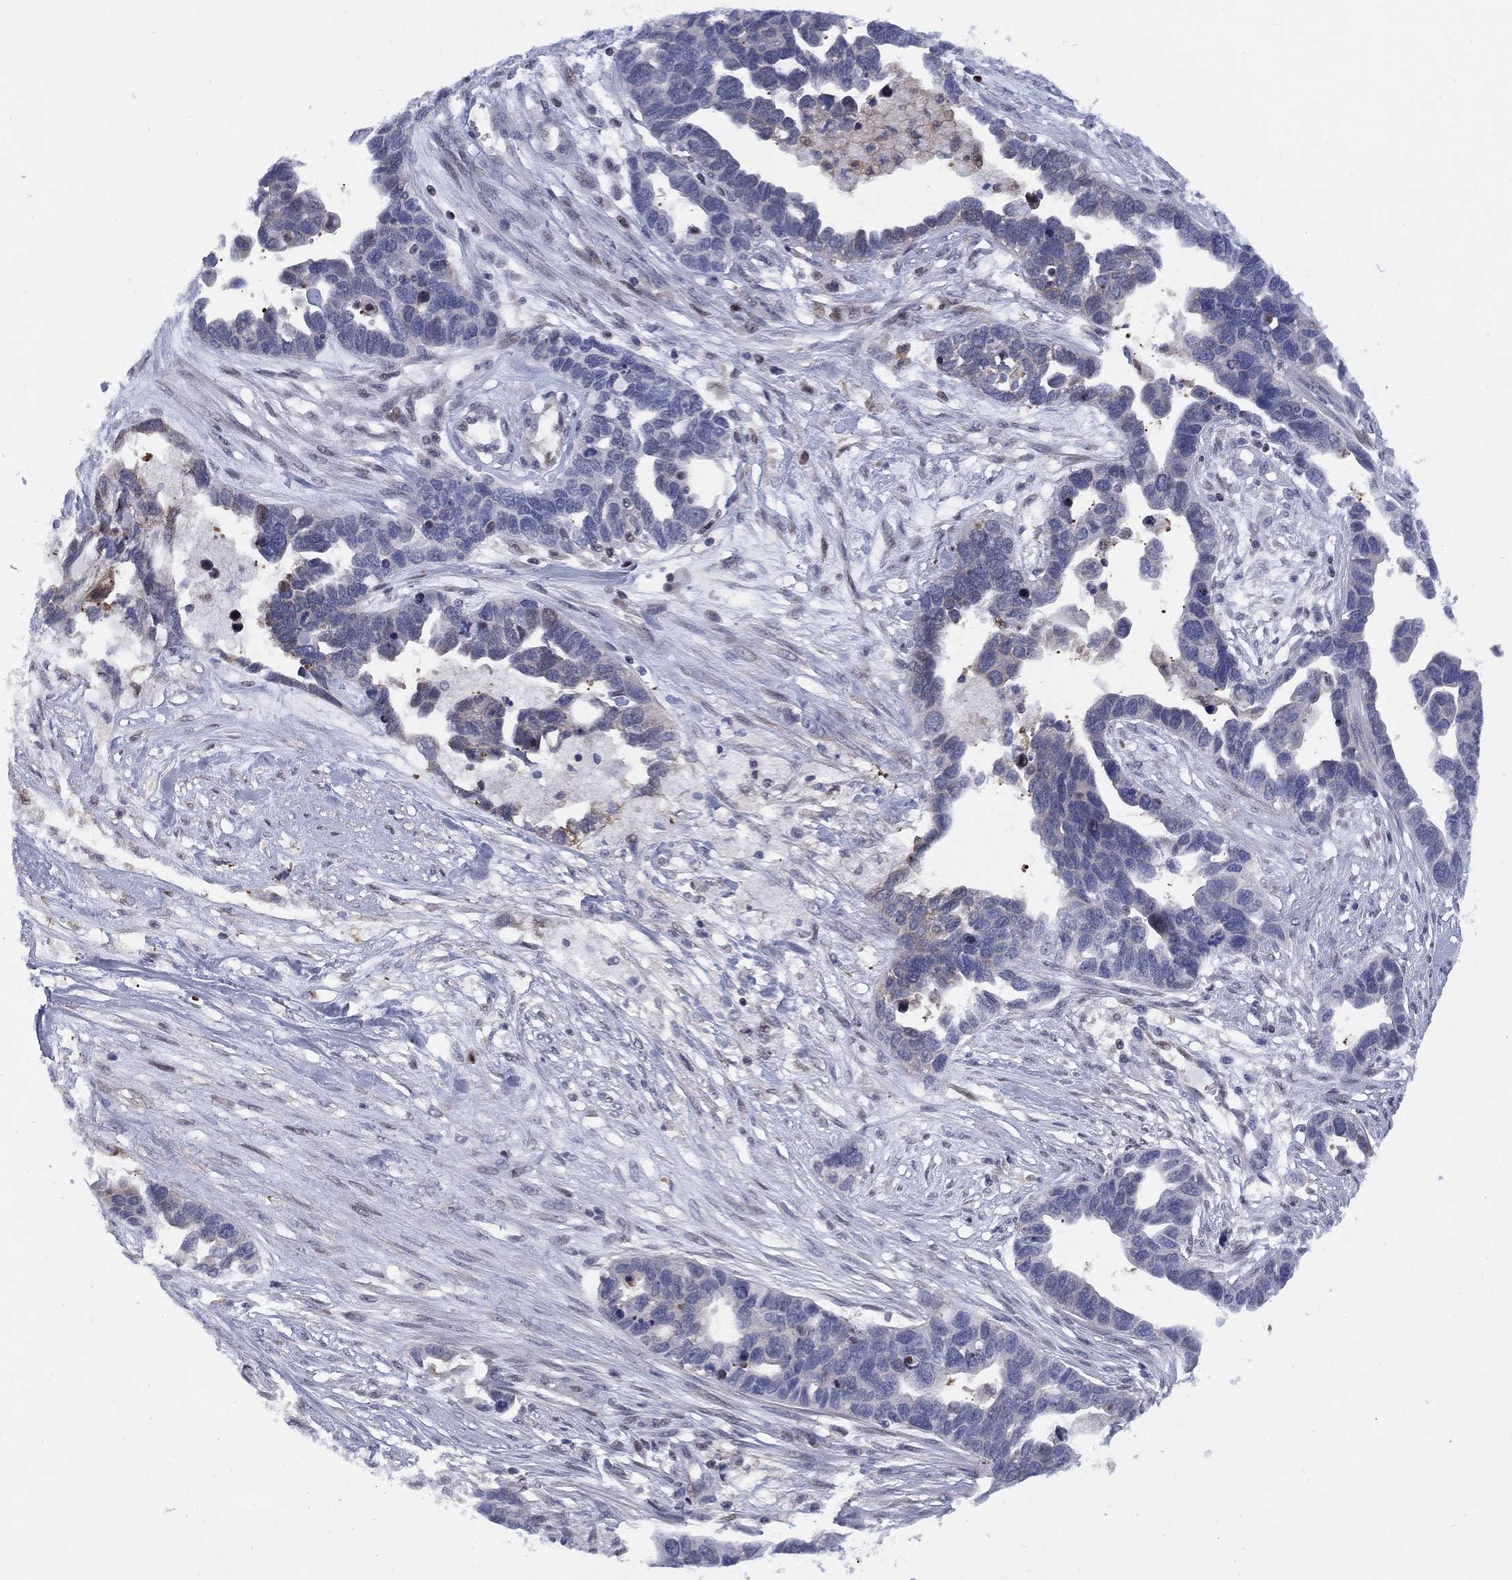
{"staining": {"intensity": "negative", "quantity": "none", "location": "none"}, "tissue": "ovarian cancer", "cell_type": "Tumor cells", "image_type": "cancer", "snomed": [{"axis": "morphology", "description": "Cystadenocarcinoma, serous, NOS"}, {"axis": "topography", "description": "Ovary"}], "caption": "Immunohistochemistry (IHC) histopathology image of neoplastic tissue: human ovarian cancer stained with DAB demonstrates no significant protein staining in tumor cells.", "gene": "SLC4A4", "patient": {"sex": "female", "age": 54}}